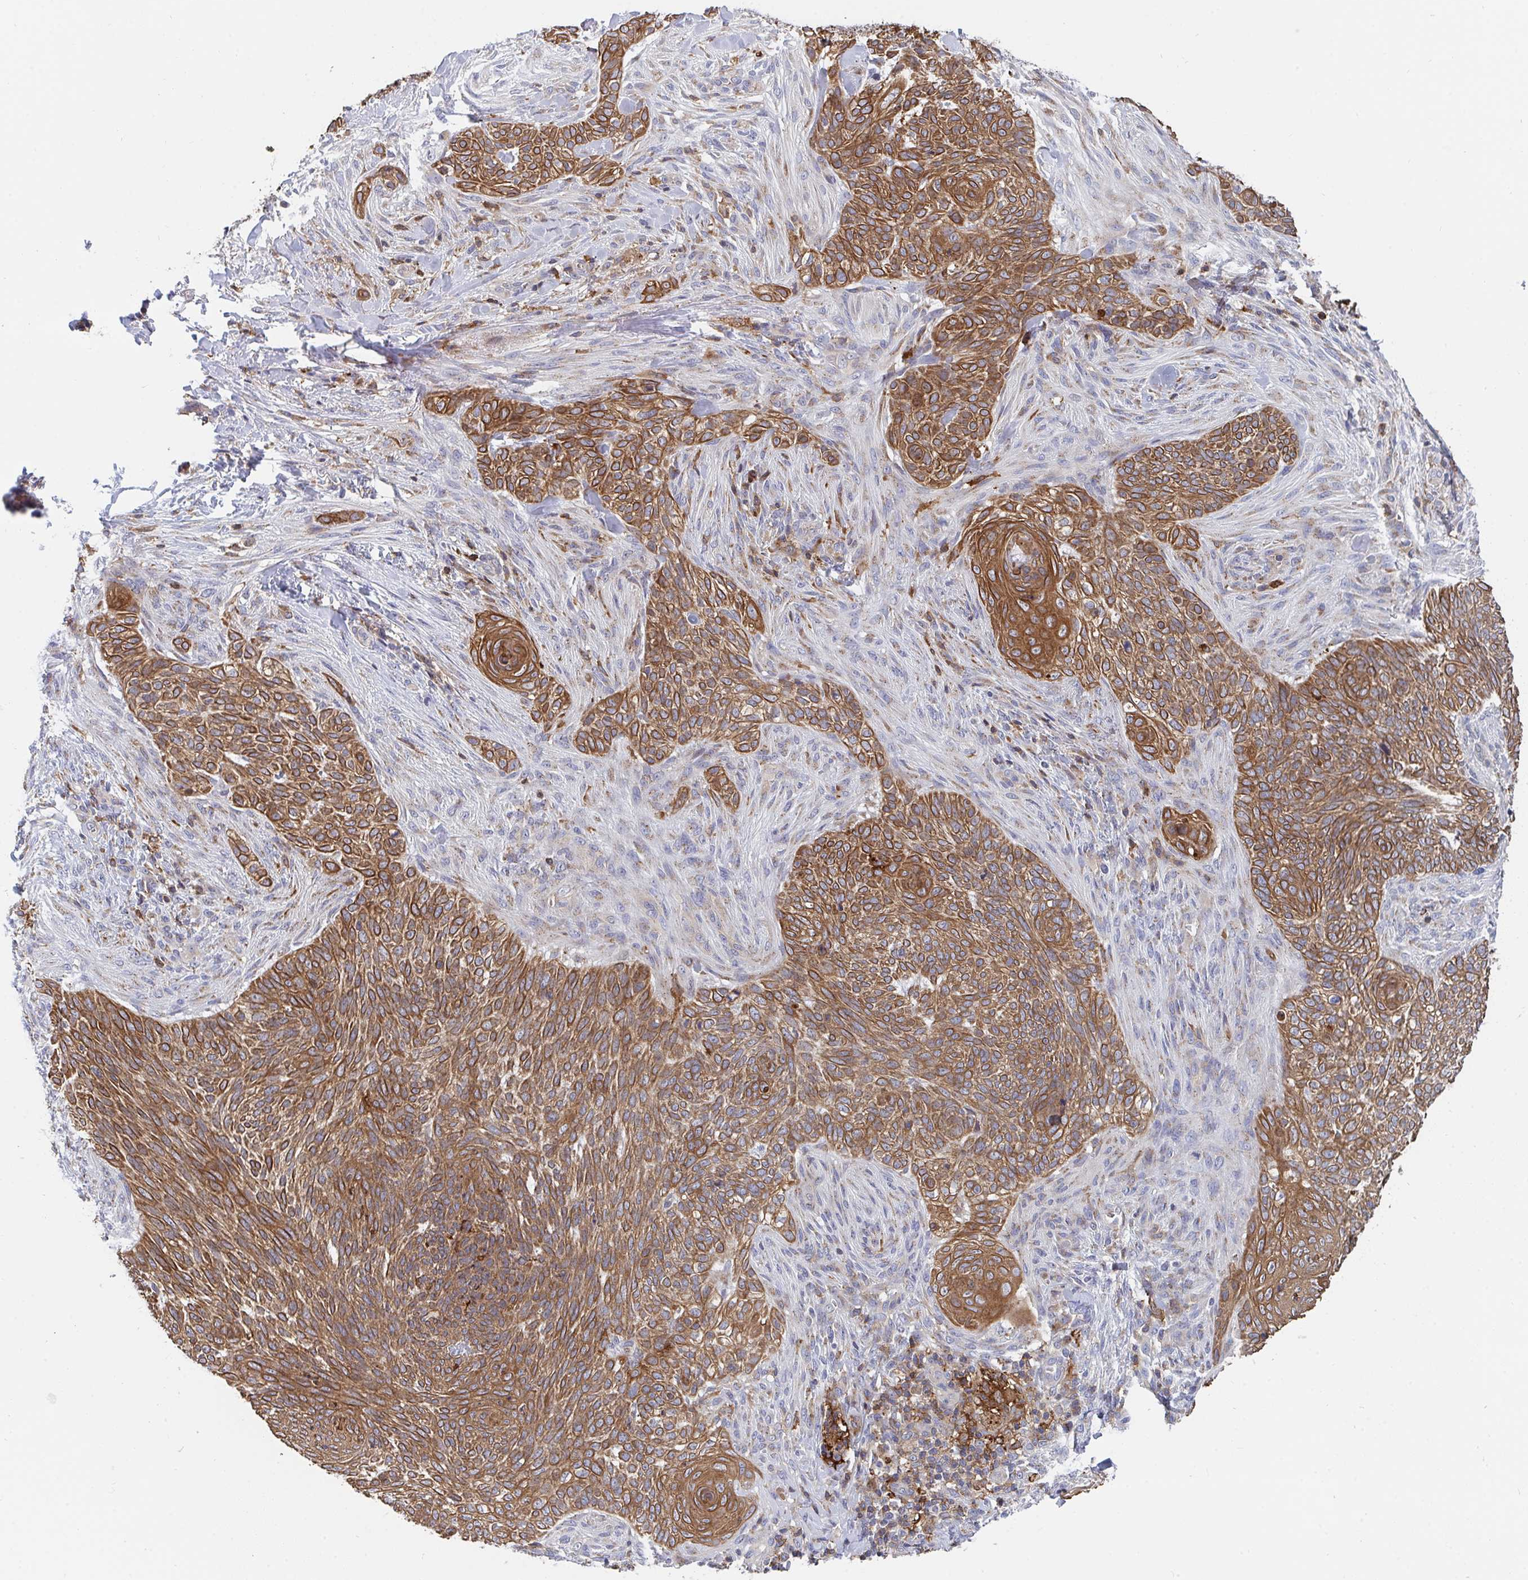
{"staining": {"intensity": "moderate", "quantity": ">75%", "location": "cytoplasmic/membranous"}, "tissue": "skin cancer", "cell_type": "Tumor cells", "image_type": "cancer", "snomed": [{"axis": "morphology", "description": "Basal cell carcinoma"}, {"axis": "topography", "description": "Skin"}], "caption": "Human skin cancer (basal cell carcinoma) stained with a protein marker shows moderate staining in tumor cells.", "gene": "FRMD3", "patient": {"sex": "female", "age": 48}}